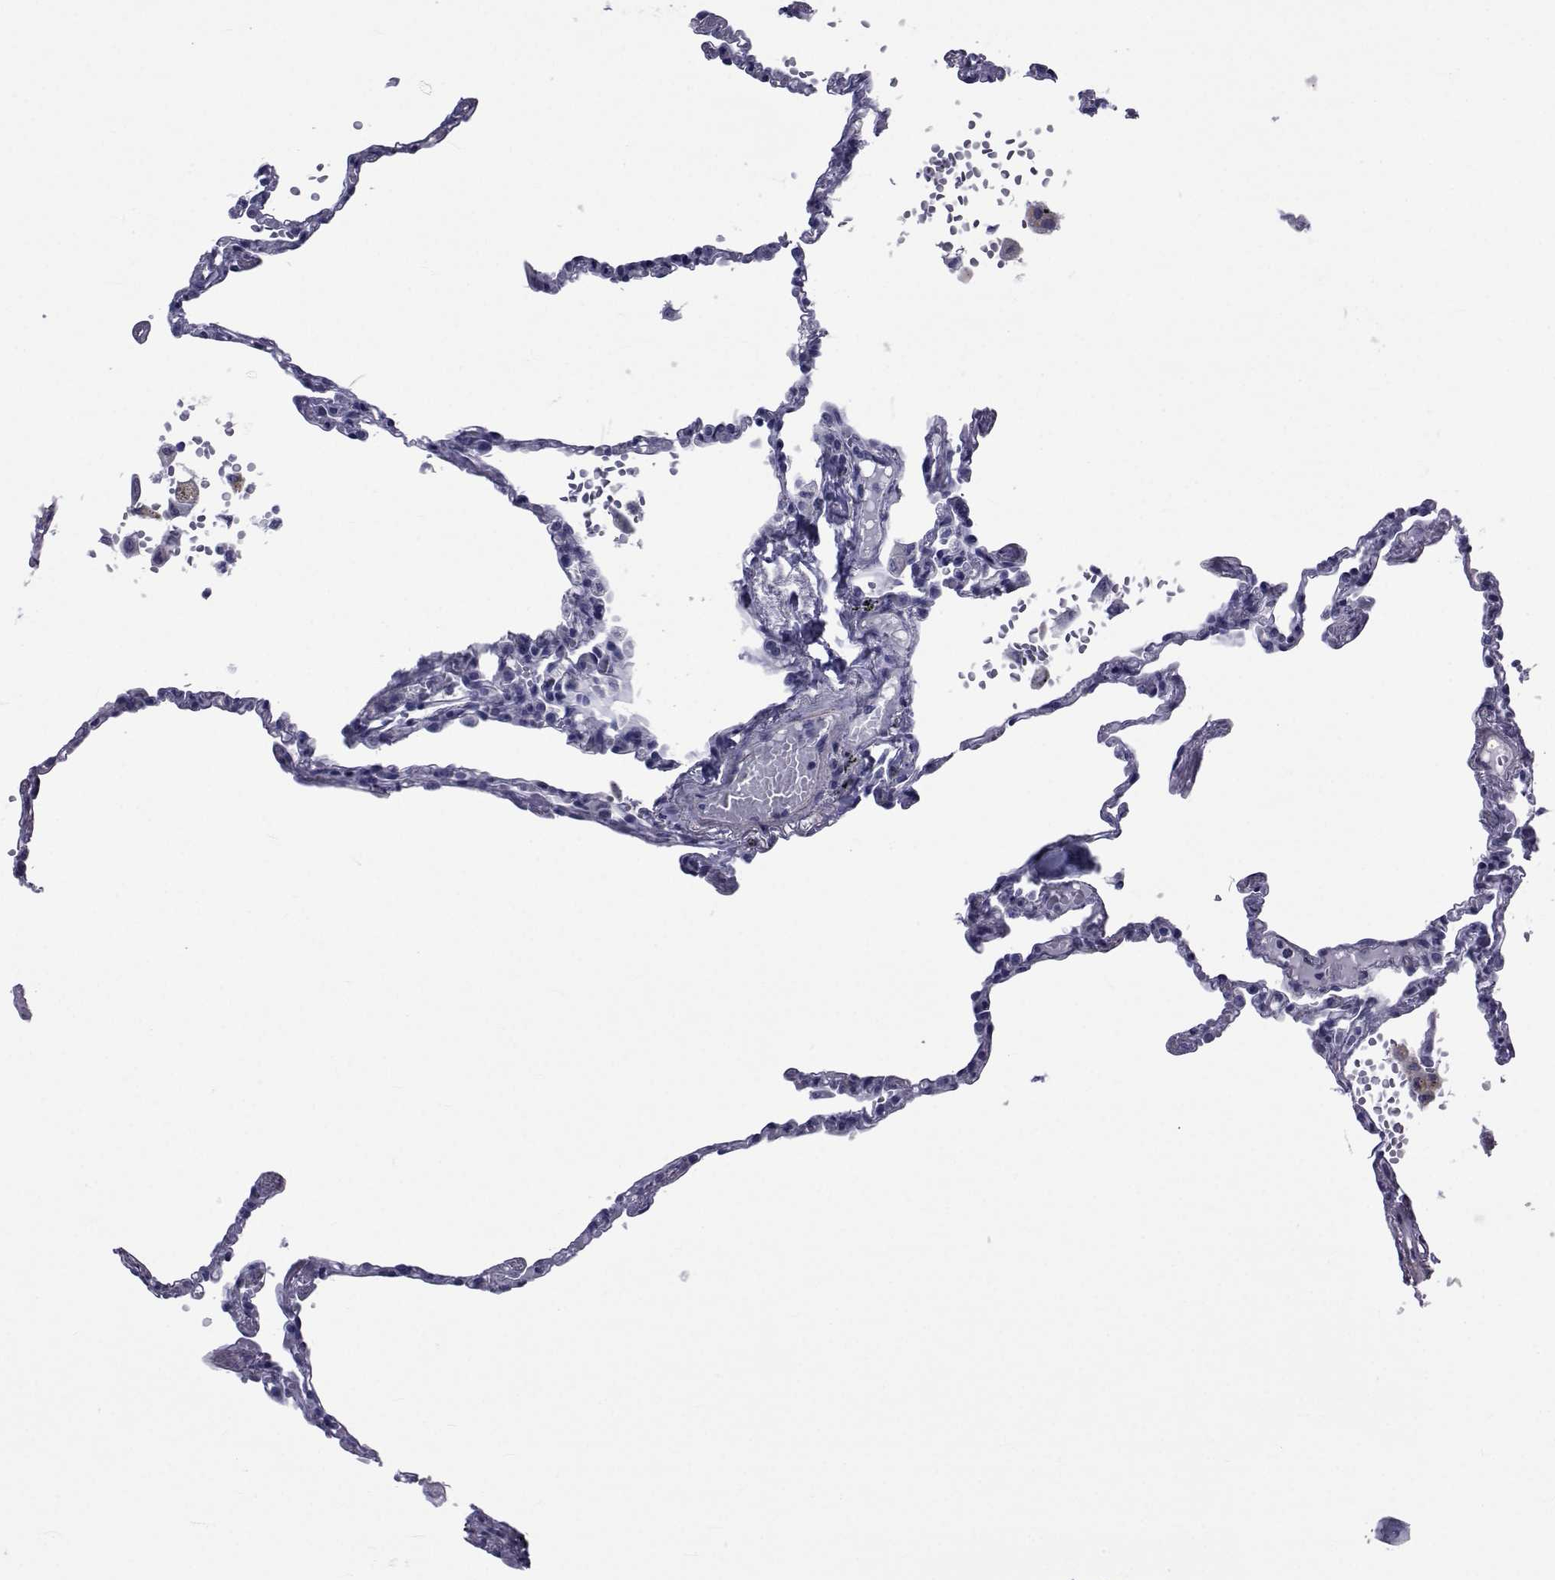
{"staining": {"intensity": "negative", "quantity": "none", "location": "none"}, "tissue": "lung", "cell_type": "Alveolar cells", "image_type": "normal", "snomed": [{"axis": "morphology", "description": "Normal tissue, NOS"}, {"axis": "topography", "description": "Lung"}], "caption": "The micrograph exhibits no staining of alveolar cells in normal lung. (DAB immunohistochemistry with hematoxylin counter stain).", "gene": "GKAP1", "patient": {"sex": "male", "age": 78}}